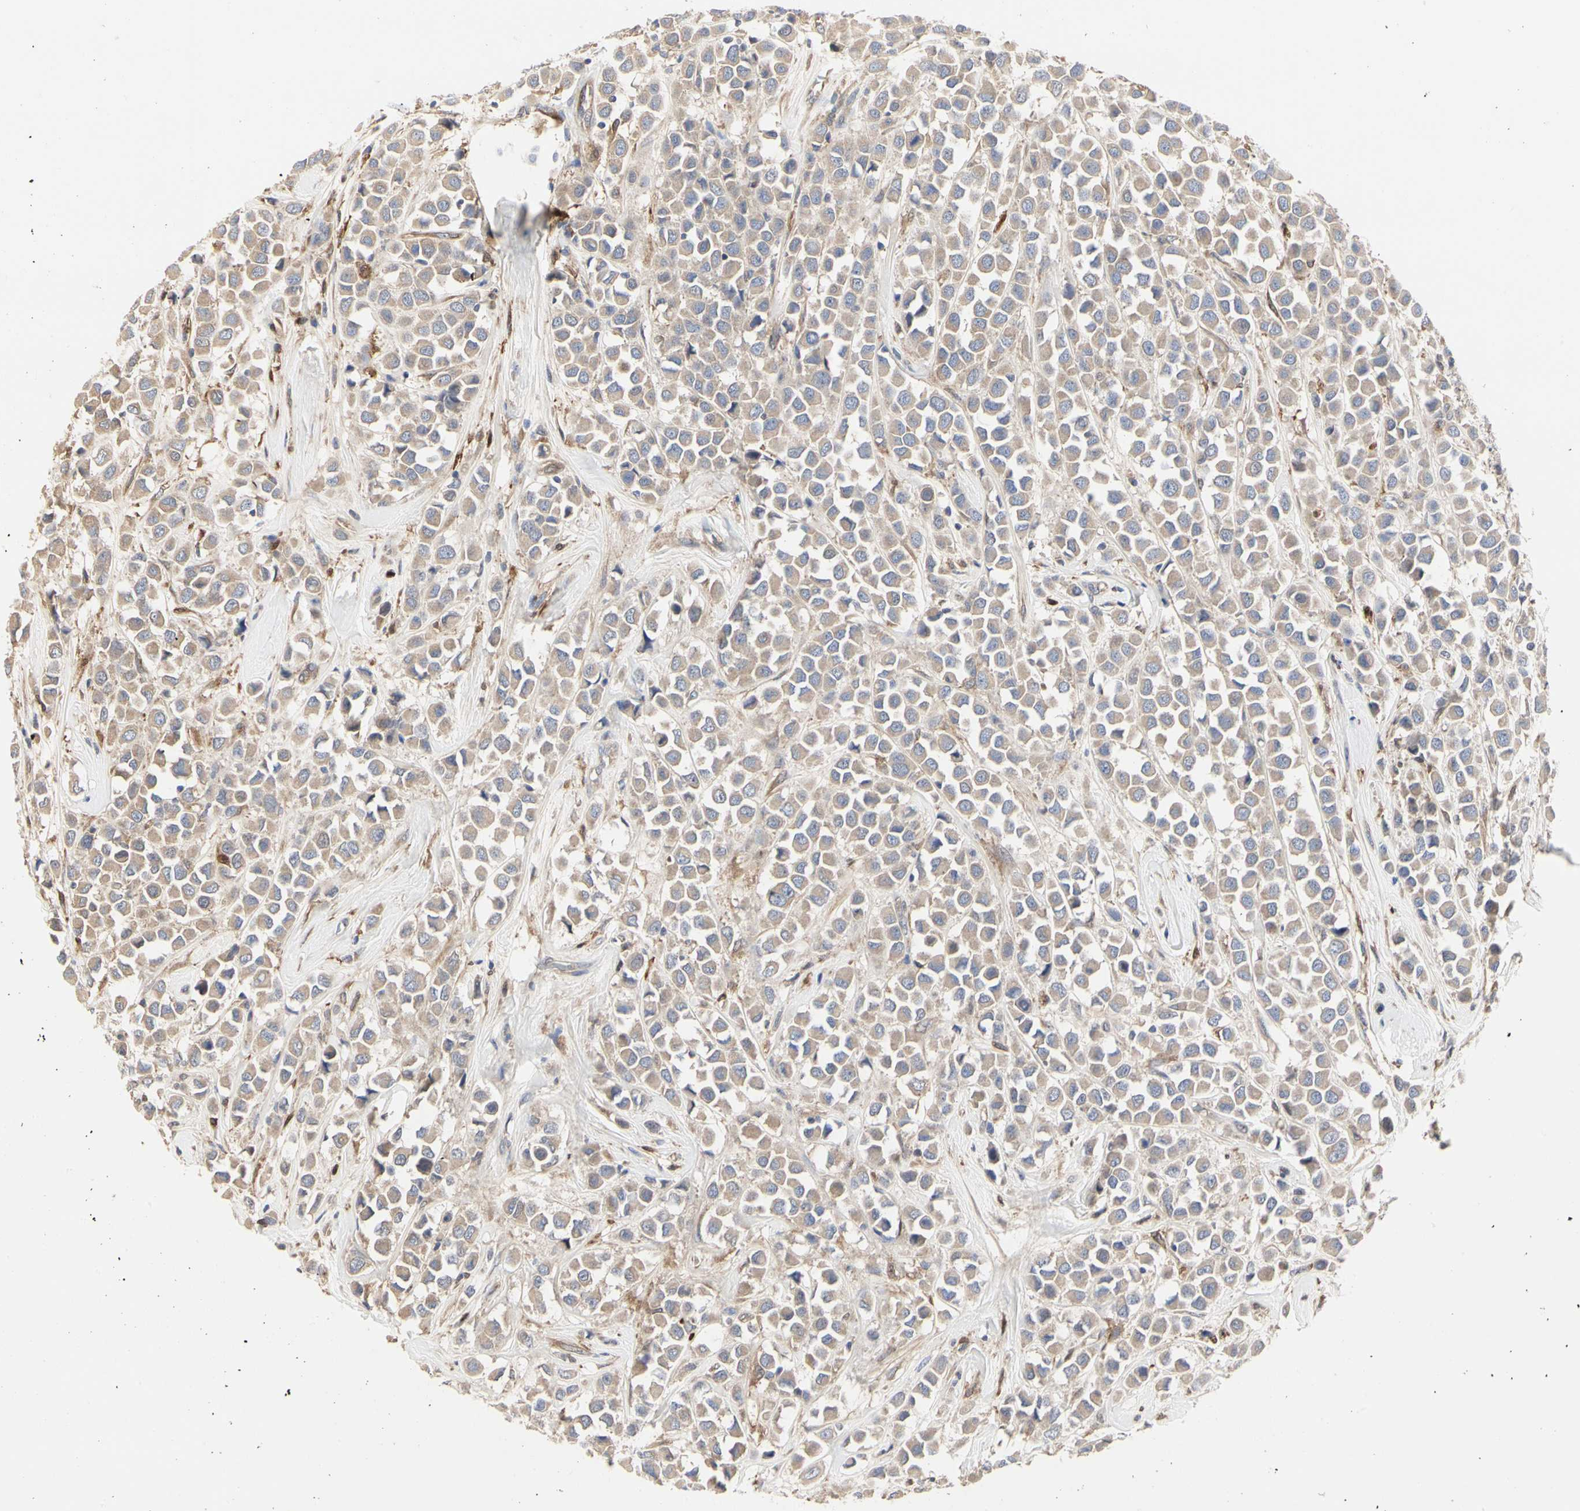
{"staining": {"intensity": "weak", "quantity": ">75%", "location": "cytoplasmic/membranous"}, "tissue": "breast cancer", "cell_type": "Tumor cells", "image_type": "cancer", "snomed": [{"axis": "morphology", "description": "Duct carcinoma"}, {"axis": "topography", "description": "Breast"}], "caption": "Tumor cells demonstrate low levels of weak cytoplasmic/membranous expression in approximately >75% of cells in breast infiltrating ductal carcinoma.", "gene": "C3orf52", "patient": {"sex": "female", "age": 61}}